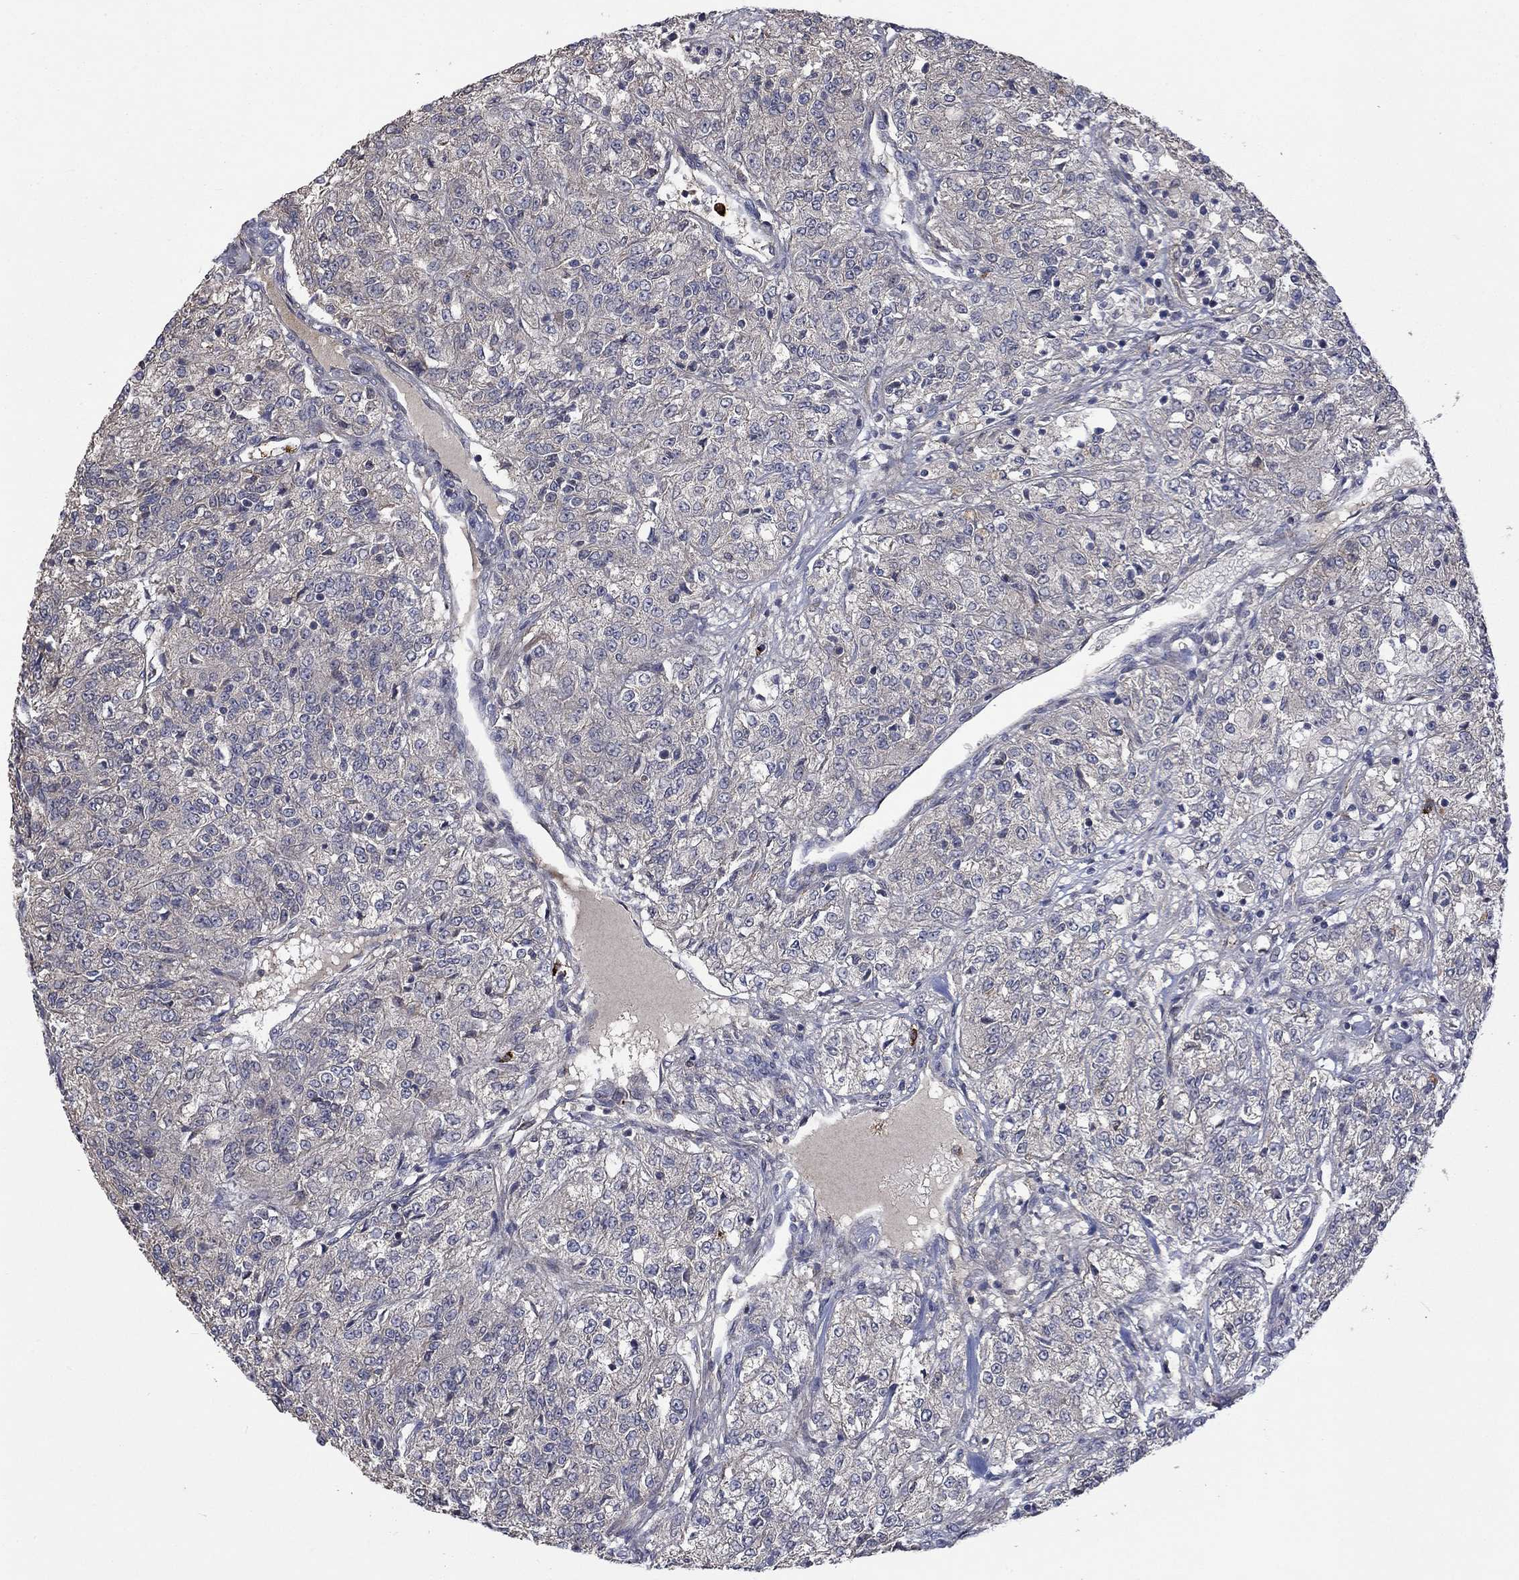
{"staining": {"intensity": "negative", "quantity": "none", "location": "none"}, "tissue": "renal cancer", "cell_type": "Tumor cells", "image_type": "cancer", "snomed": [{"axis": "morphology", "description": "Adenocarcinoma, NOS"}, {"axis": "topography", "description": "Kidney"}], "caption": "Human adenocarcinoma (renal) stained for a protein using immunohistochemistry (IHC) displays no expression in tumor cells.", "gene": "VCAN", "patient": {"sex": "female", "age": 63}}